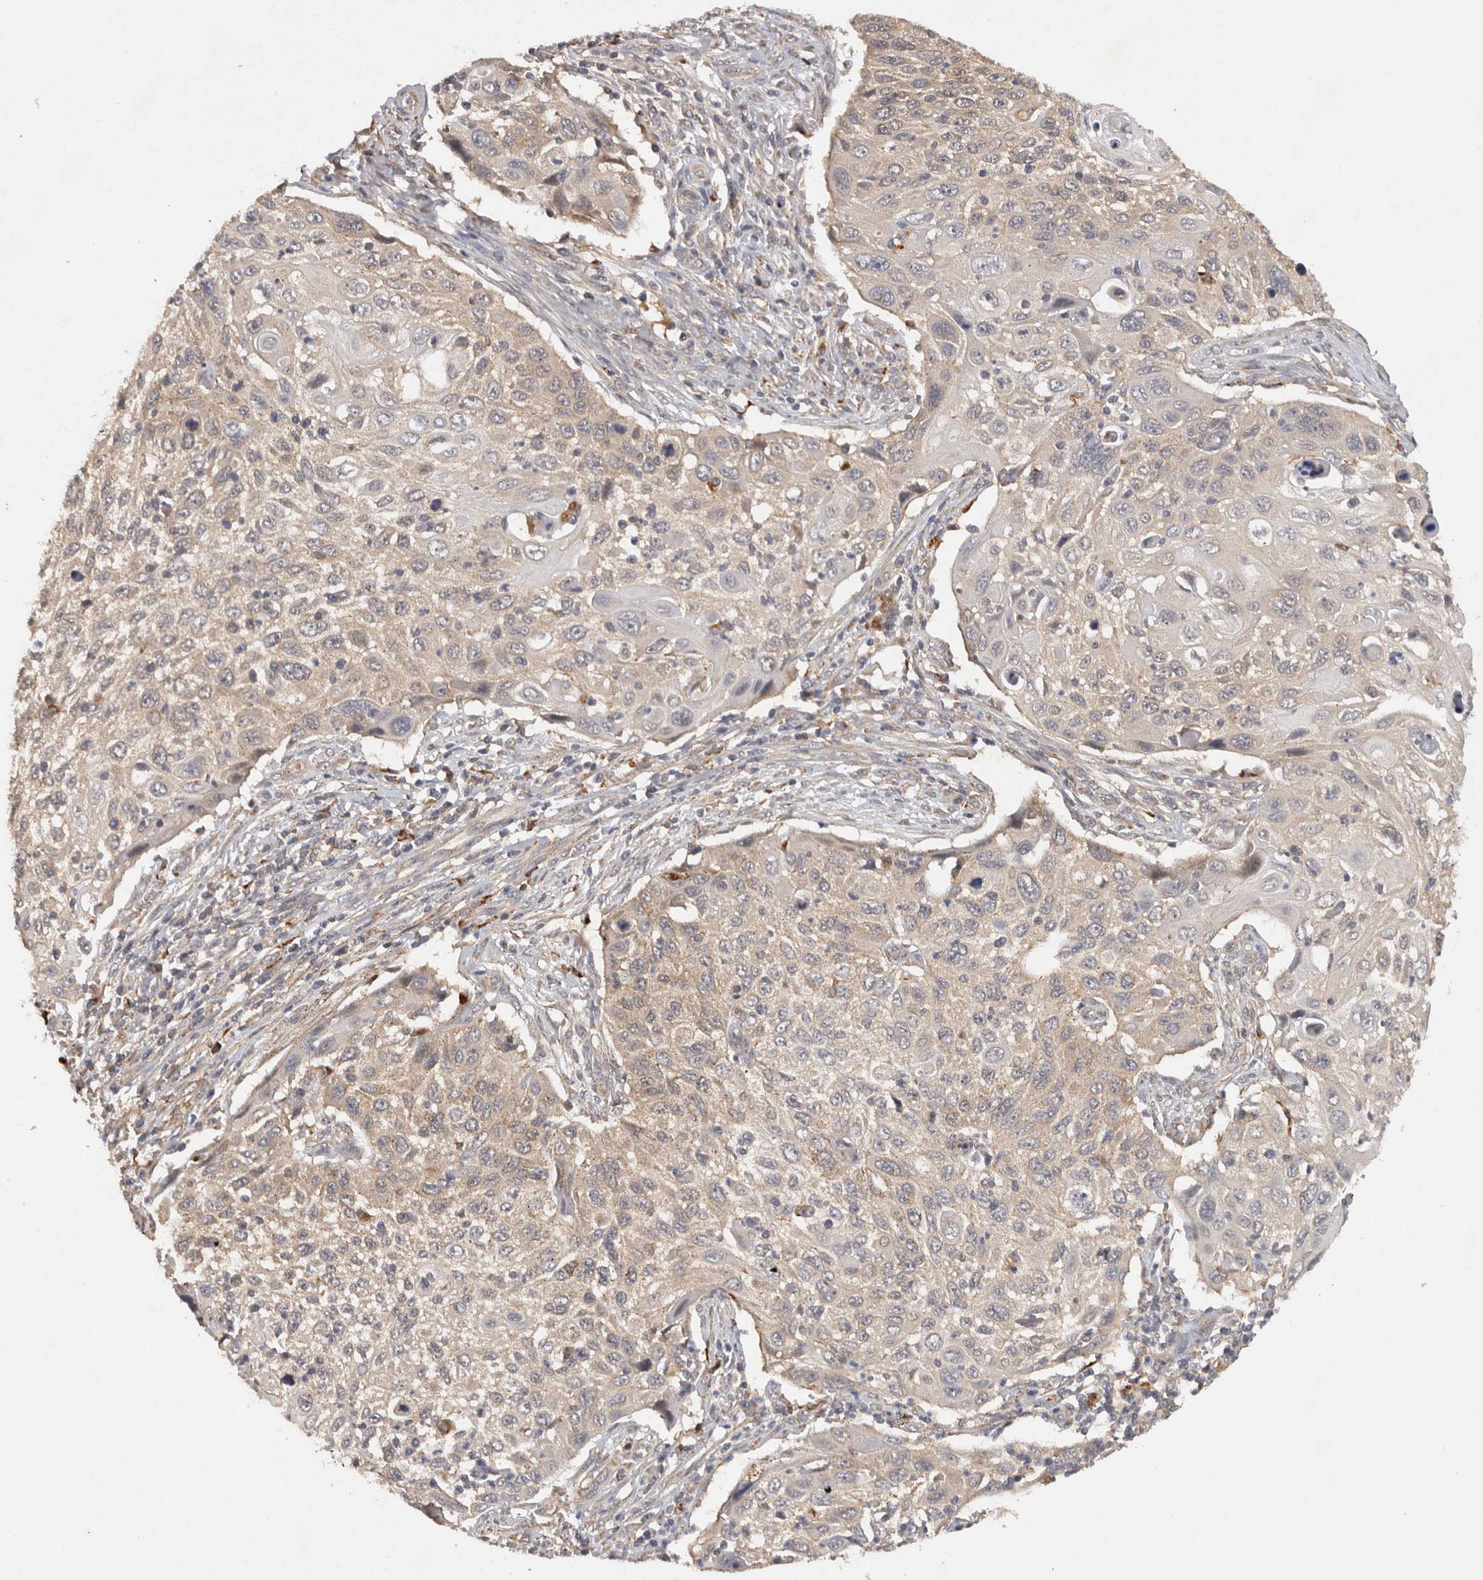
{"staining": {"intensity": "weak", "quantity": "<25%", "location": "cytoplasmic/membranous"}, "tissue": "cervical cancer", "cell_type": "Tumor cells", "image_type": "cancer", "snomed": [{"axis": "morphology", "description": "Squamous cell carcinoma, NOS"}, {"axis": "topography", "description": "Cervix"}], "caption": "An image of human cervical cancer is negative for staining in tumor cells.", "gene": "ACAT2", "patient": {"sex": "female", "age": 70}}